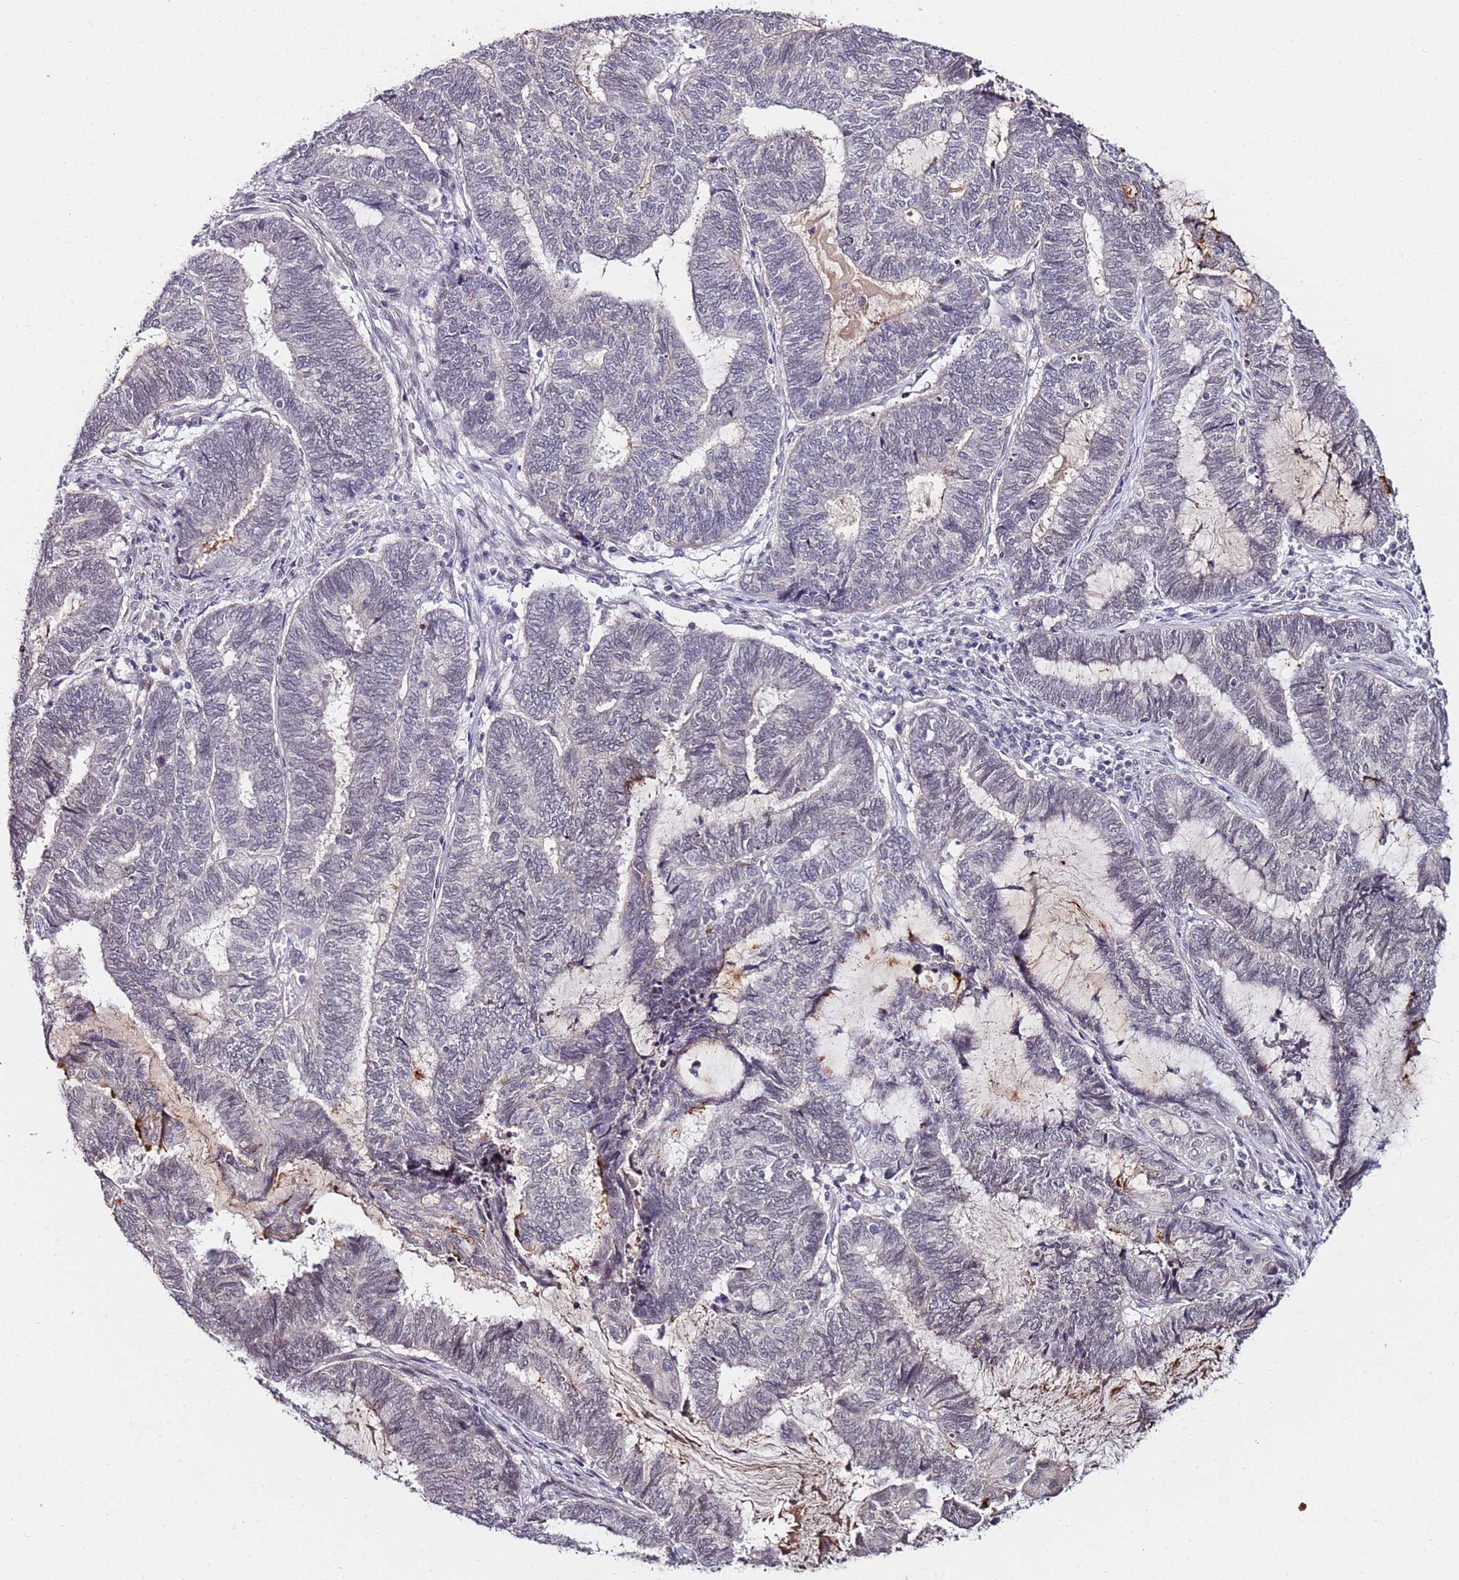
{"staining": {"intensity": "negative", "quantity": "none", "location": "none"}, "tissue": "endometrial cancer", "cell_type": "Tumor cells", "image_type": "cancer", "snomed": [{"axis": "morphology", "description": "Adenocarcinoma, NOS"}, {"axis": "topography", "description": "Uterus"}, {"axis": "topography", "description": "Endometrium"}], "caption": "Photomicrograph shows no protein positivity in tumor cells of endometrial cancer tissue. (DAB immunohistochemistry (IHC) visualized using brightfield microscopy, high magnification).", "gene": "DUSP28", "patient": {"sex": "female", "age": 70}}